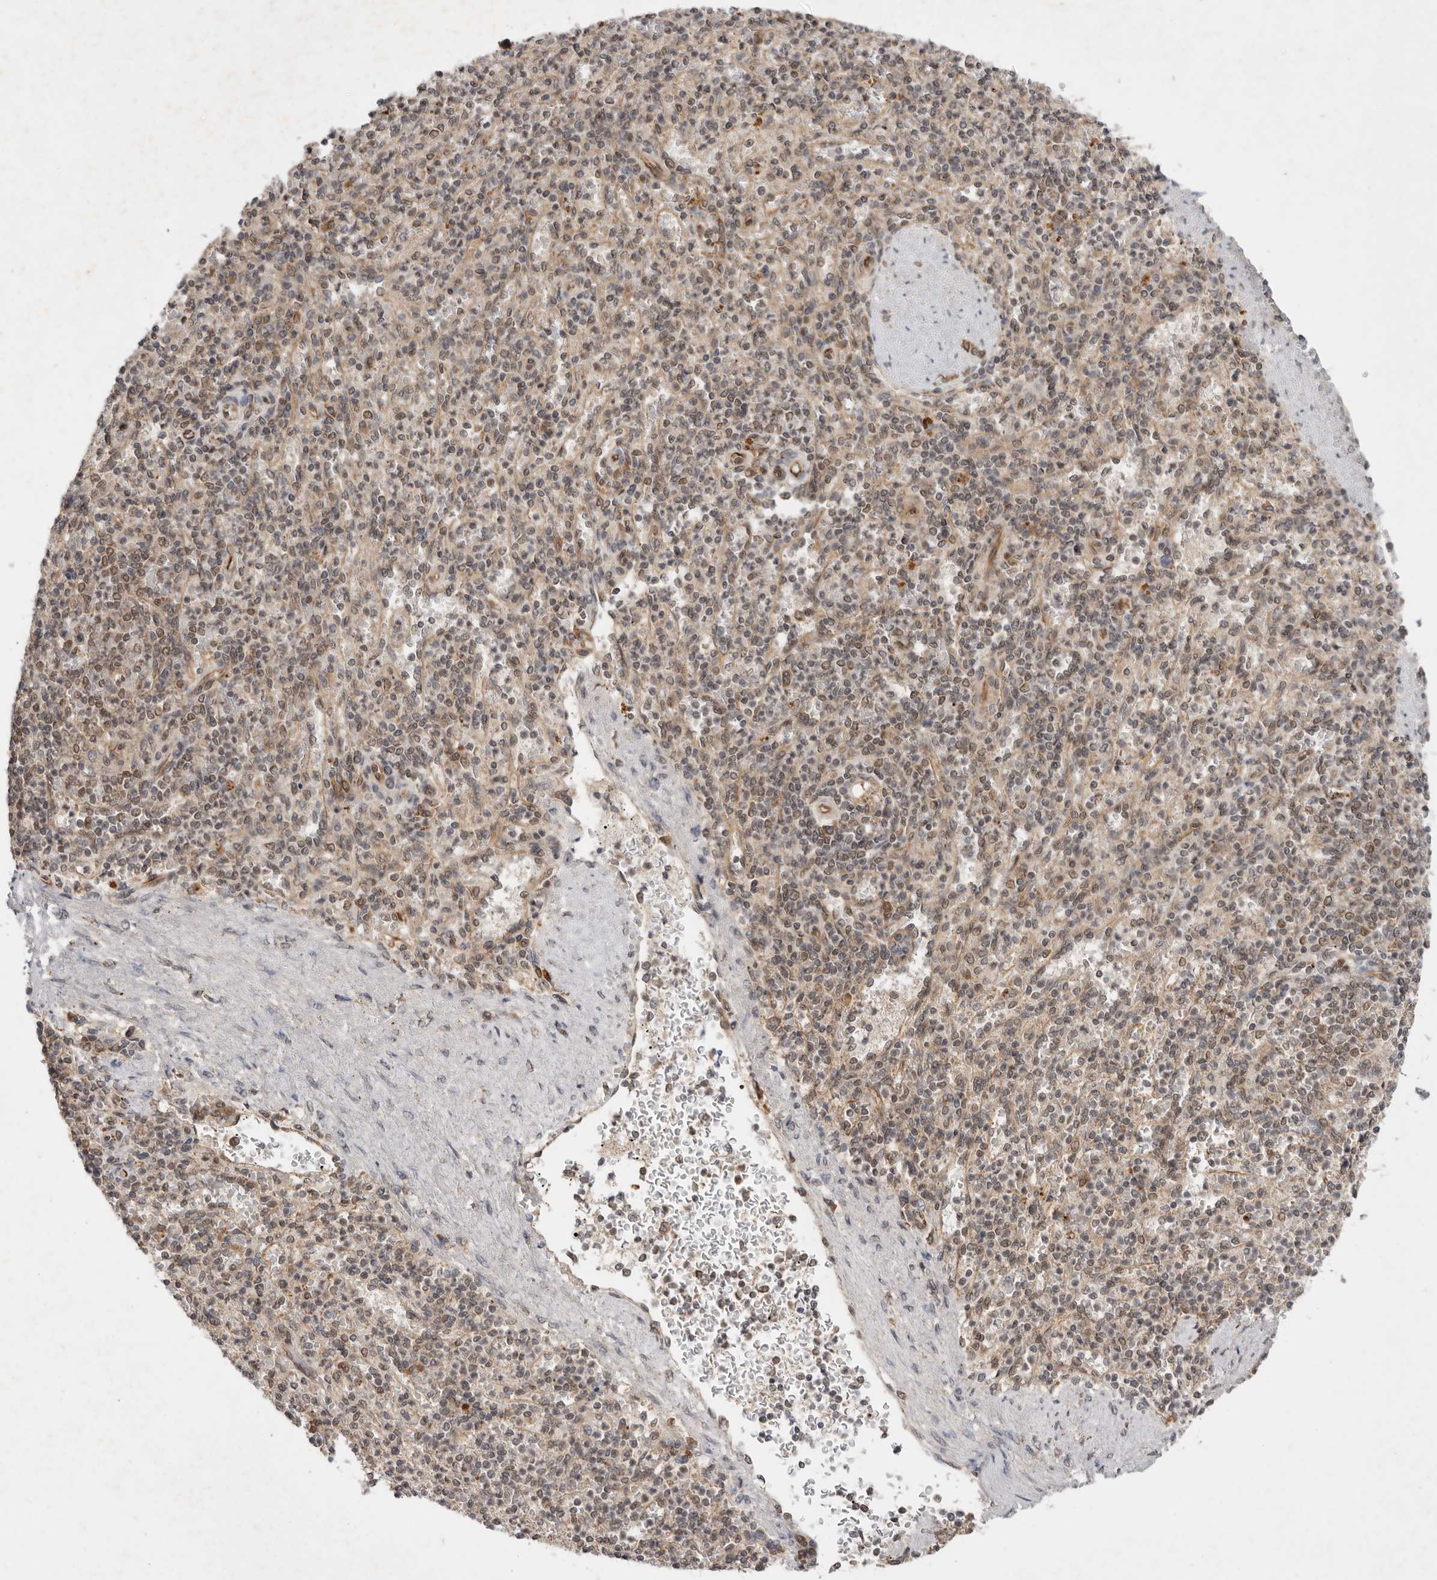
{"staining": {"intensity": "weak", "quantity": "25%-75%", "location": "cytoplasmic/membranous,nuclear"}, "tissue": "spleen", "cell_type": "Cells in red pulp", "image_type": "normal", "snomed": [{"axis": "morphology", "description": "Normal tissue, NOS"}, {"axis": "topography", "description": "Spleen"}], "caption": "IHC photomicrograph of benign spleen: human spleen stained using IHC reveals low levels of weak protein expression localized specifically in the cytoplasmic/membranous,nuclear of cells in red pulp, appearing as a cytoplasmic/membranous,nuclear brown color.", "gene": "TARS2", "patient": {"sex": "female", "age": 74}}